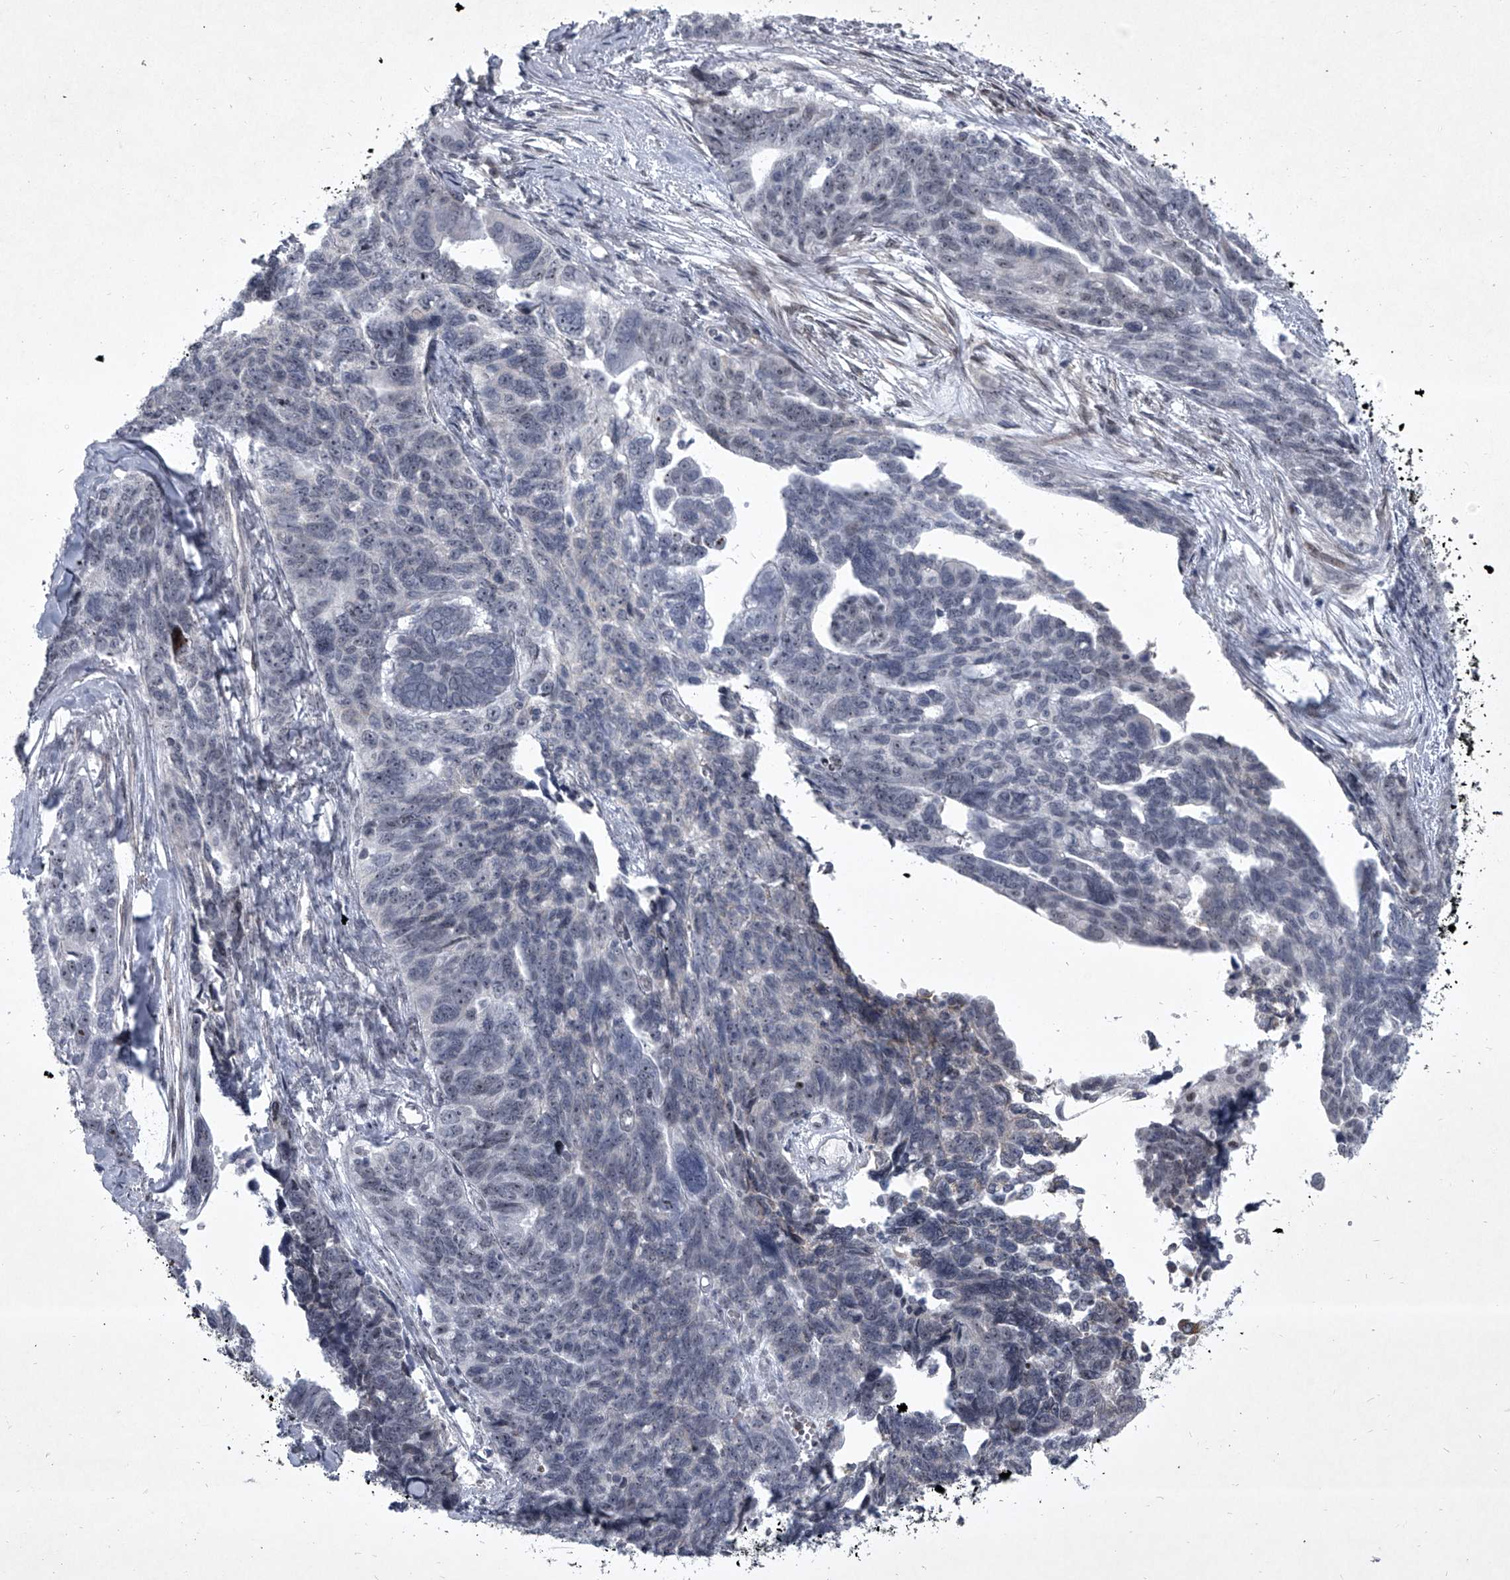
{"staining": {"intensity": "negative", "quantity": "none", "location": "none"}, "tissue": "ovarian cancer", "cell_type": "Tumor cells", "image_type": "cancer", "snomed": [{"axis": "morphology", "description": "Cystadenocarcinoma, serous, NOS"}, {"axis": "topography", "description": "Ovary"}], "caption": "A micrograph of human ovarian serous cystadenocarcinoma is negative for staining in tumor cells.", "gene": "MLLT1", "patient": {"sex": "female", "age": 79}}